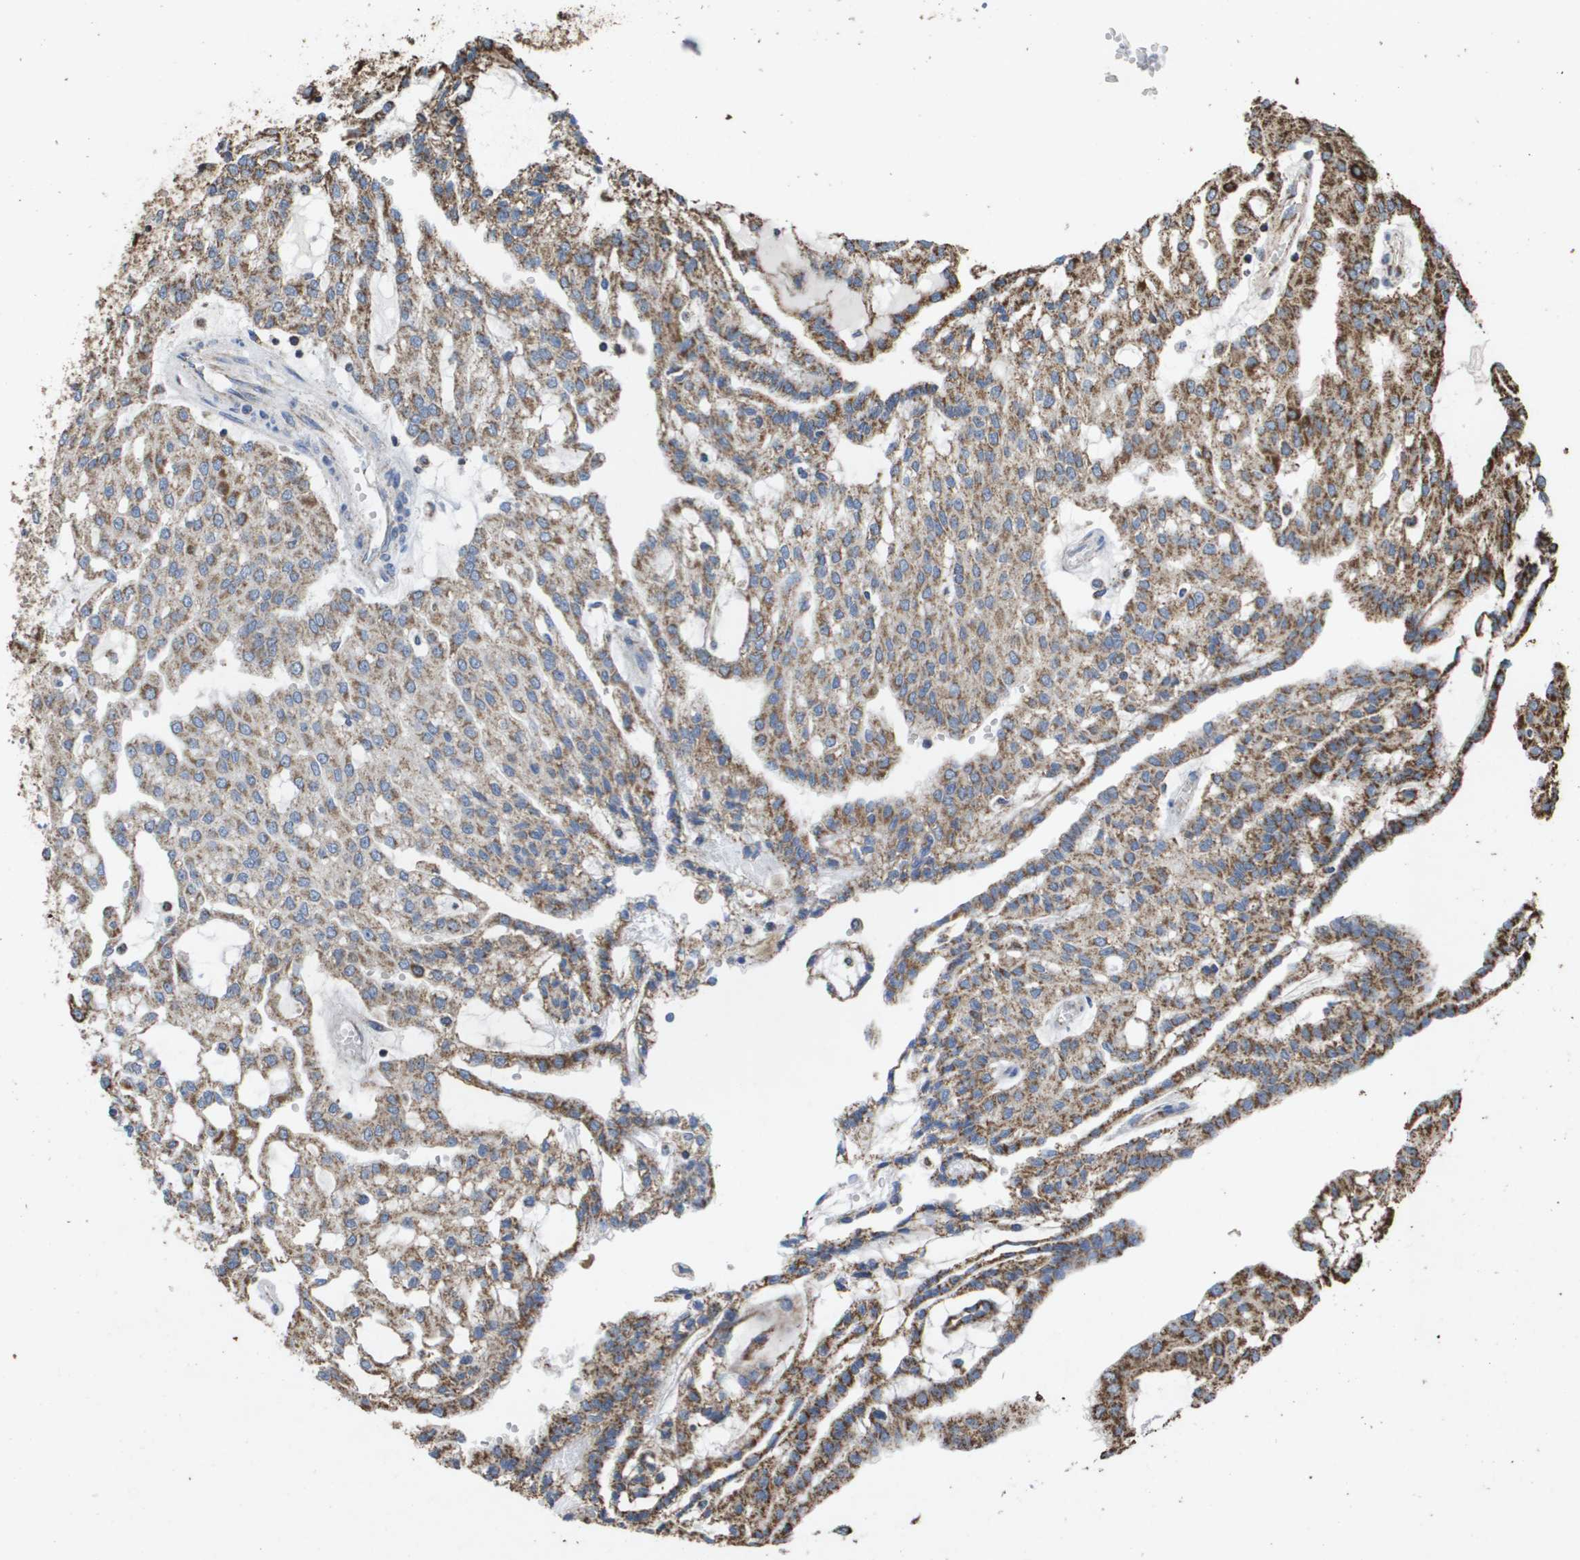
{"staining": {"intensity": "moderate", "quantity": ">75%", "location": "cytoplasmic/membranous"}, "tissue": "renal cancer", "cell_type": "Tumor cells", "image_type": "cancer", "snomed": [{"axis": "morphology", "description": "Adenocarcinoma, NOS"}, {"axis": "topography", "description": "Kidney"}], "caption": "This micrograph exhibits IHC staining of human renal cancer, with medium moderate cytoplasmic/membranous positivity in approximately >75% of tumor cells.", "gene": "HSPE1", "patient": {"sex": "male", "age": 63}}